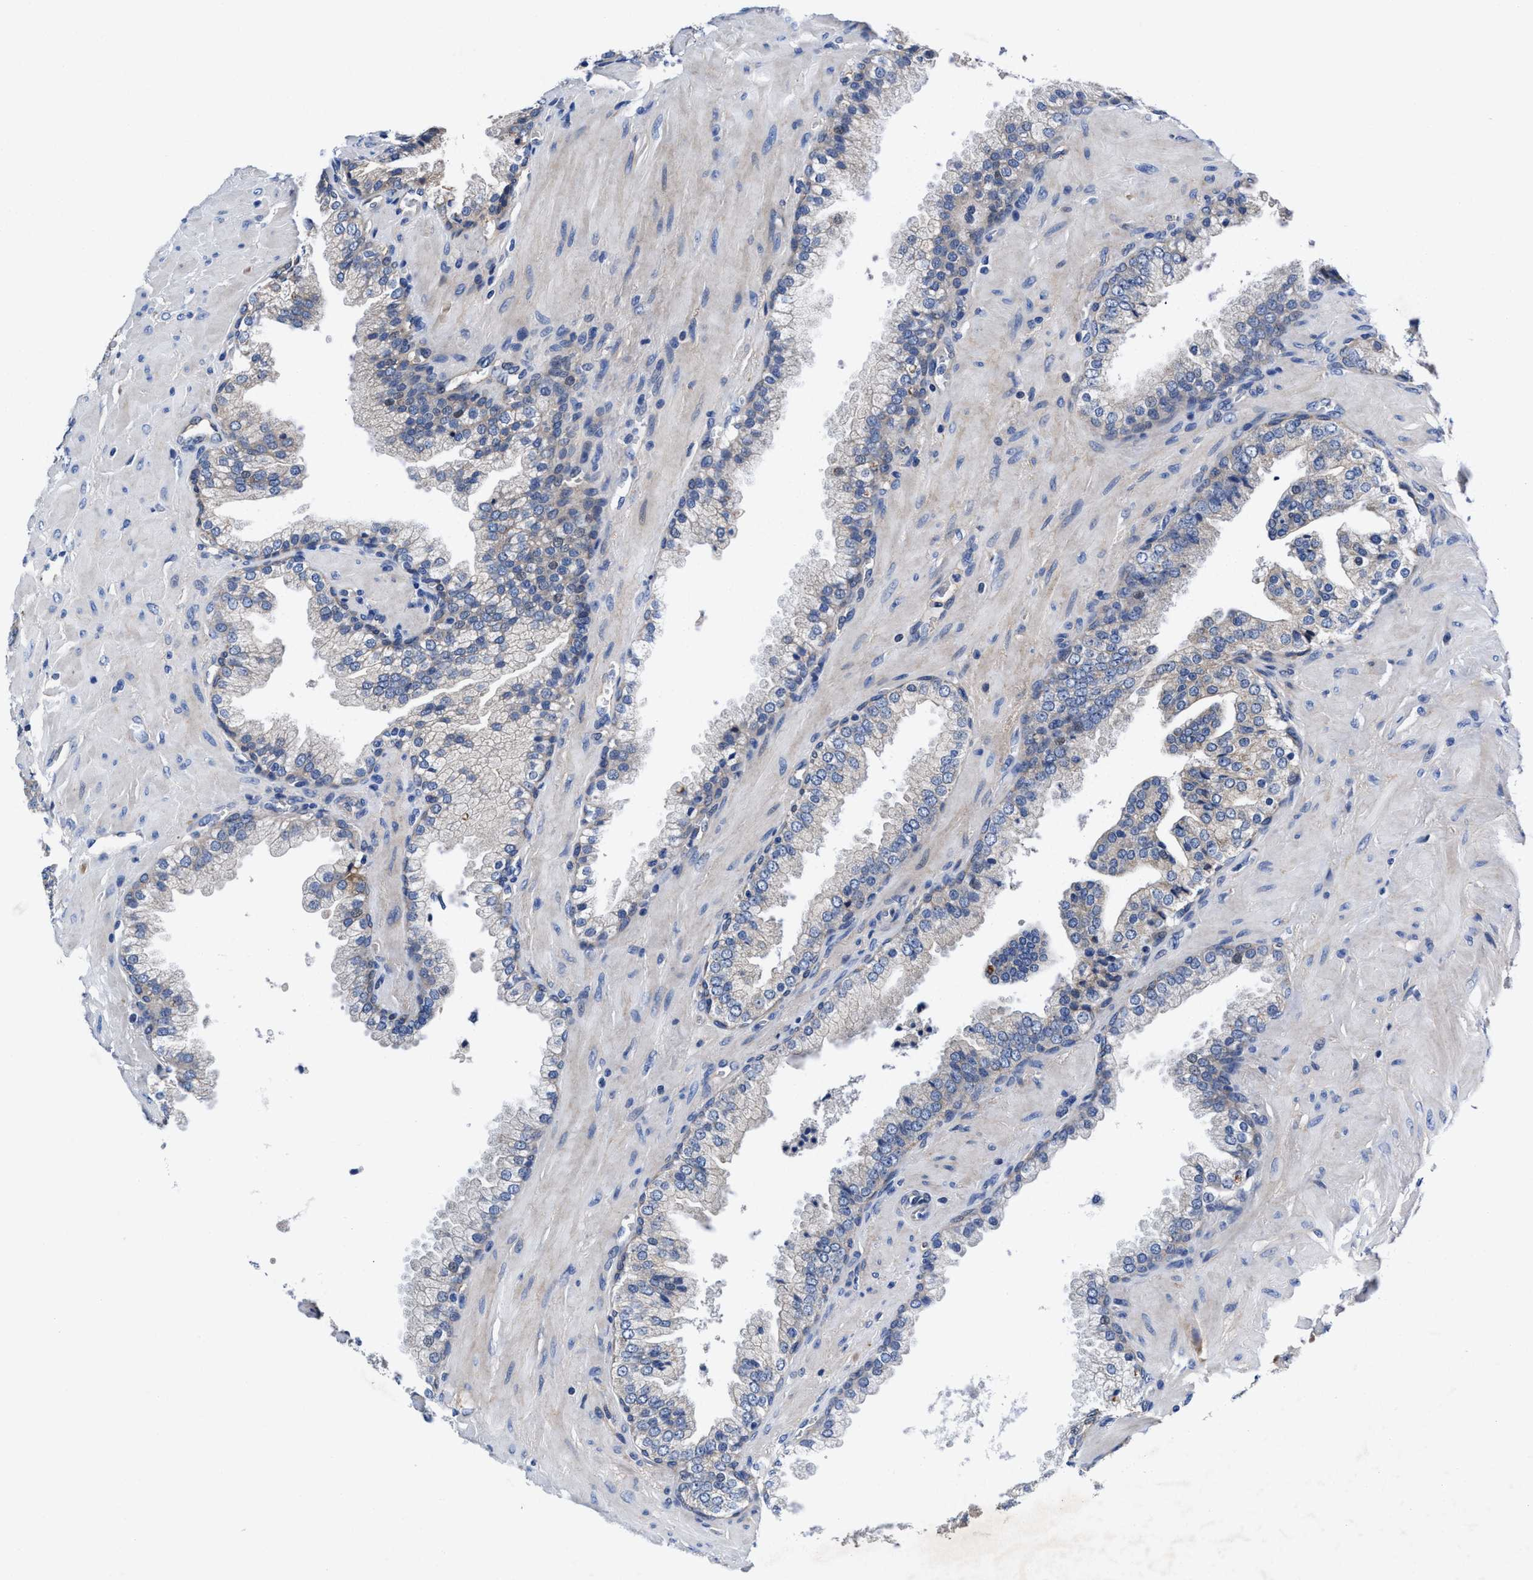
{"staining": {"intensity": "weak", "quantity": "<25%", "location": "cytoplasmic/membranous"}, "tissue": "prostate cancer", "cell_type": "Tumor cells", "image_type": "cancer", "snomed": [{"axis": "morphology", "description": "Adenocarcinoma, Low grade"}, {"axis": "topography", "description": "Prostate"}], "caption": "Histopathology image shows no significant protein positivity in tumor cells of low-grade adenocarcinoma (prostate).", "gene": "DHRS13", "patient": {"sex": "male", "age": 71}}